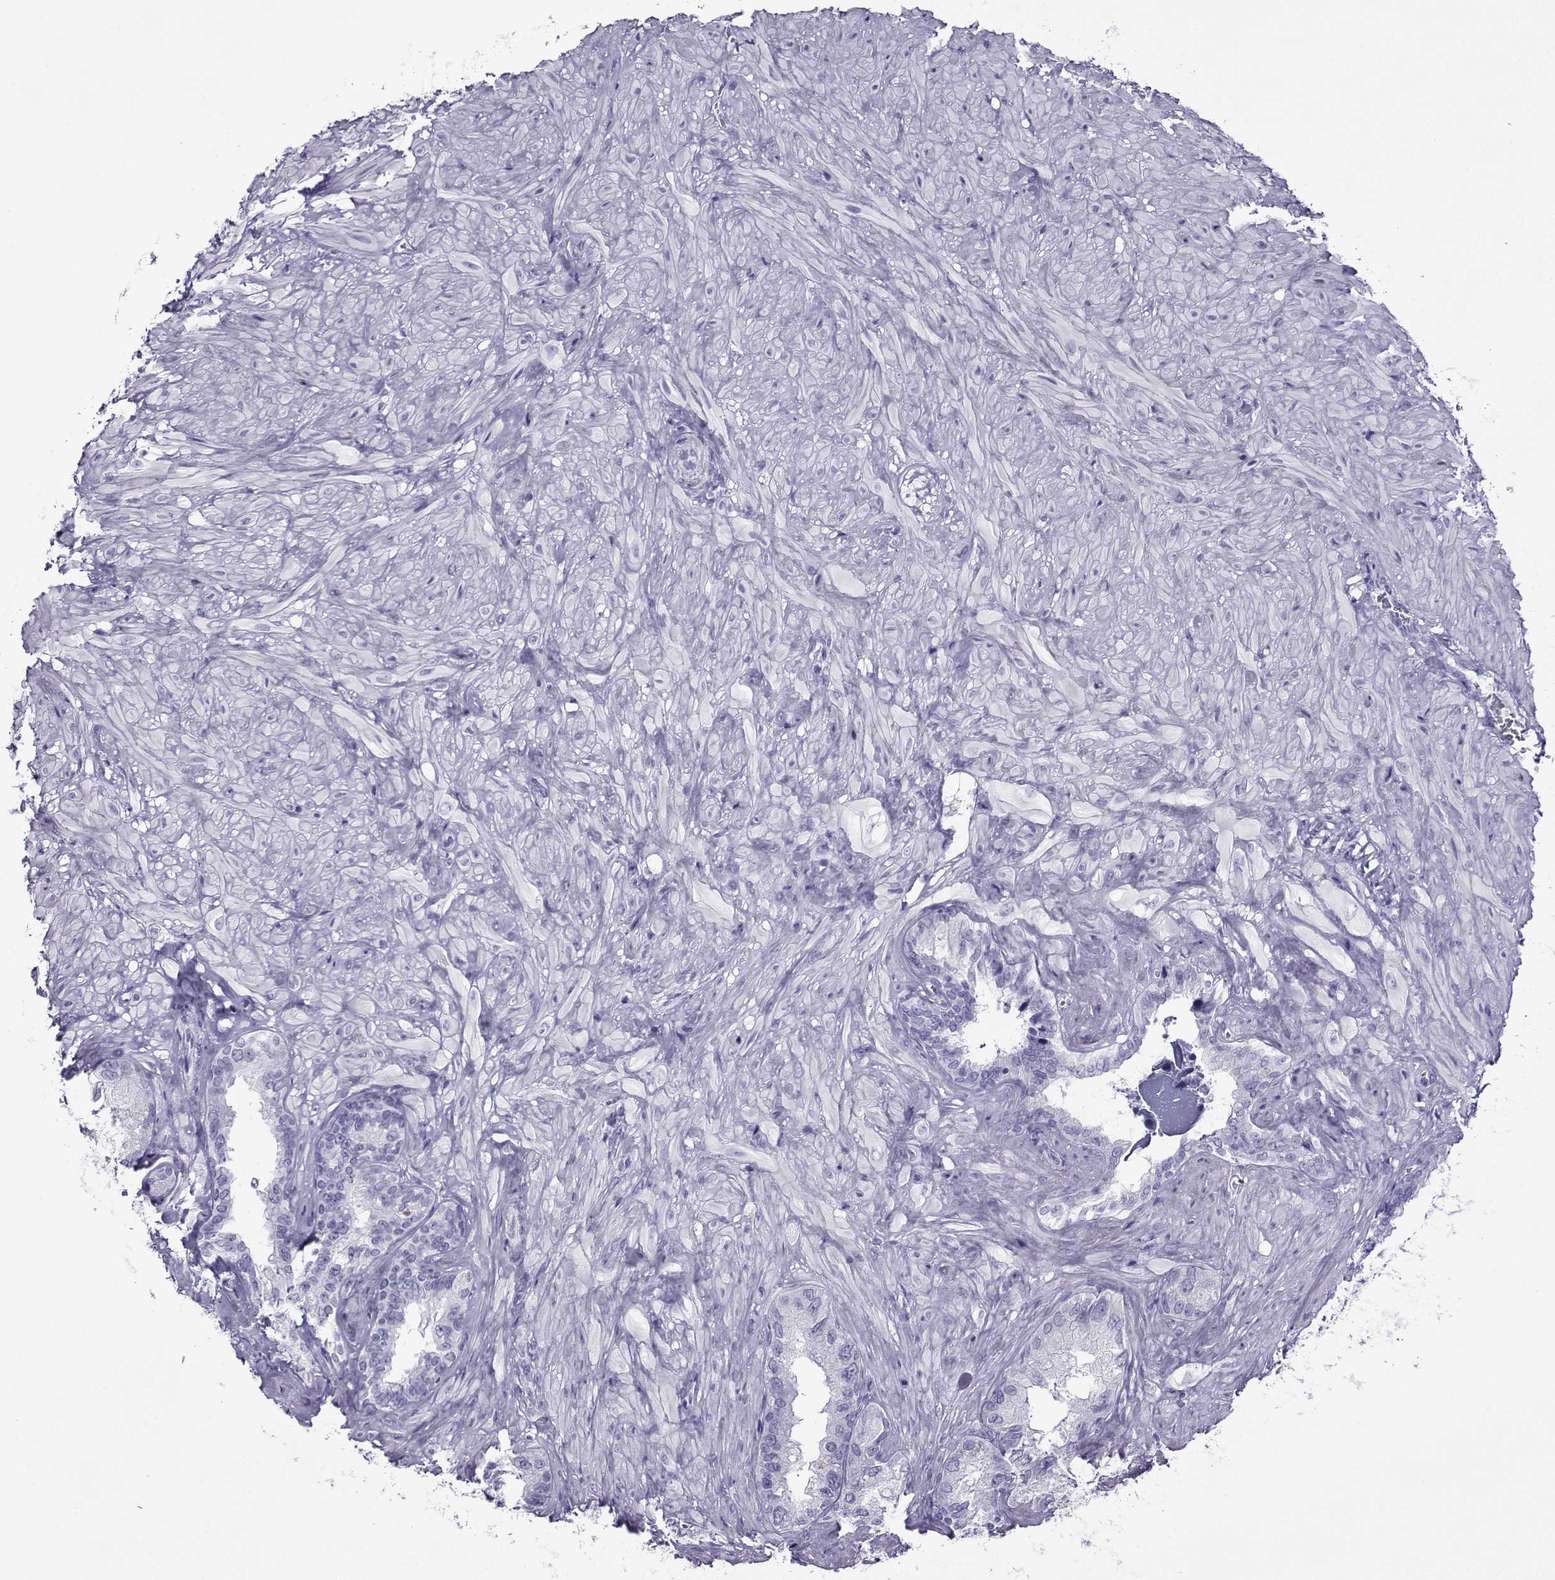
{"staining": {"intensity": "negative", "quantity": "none", "location": "none"}, "tissue": "seminal vesicle", "cell_type": "Glandular cells", "image_type": "normal", "snomed": [{"axis": "morphology", "description": "Normal tissue, NOS"}, {"axis": "topography", "description": "Seminal veicle"}], "caption": "Immunohistochemistry of benign human seminal vesicle exhibits no staining in glandular cells. (Brightfield microscopy of DAB immunohistochemistry (IHC) at high magnification).", "gene": "CRYBB1", "patient": {"sex": "male", "age": 72}}